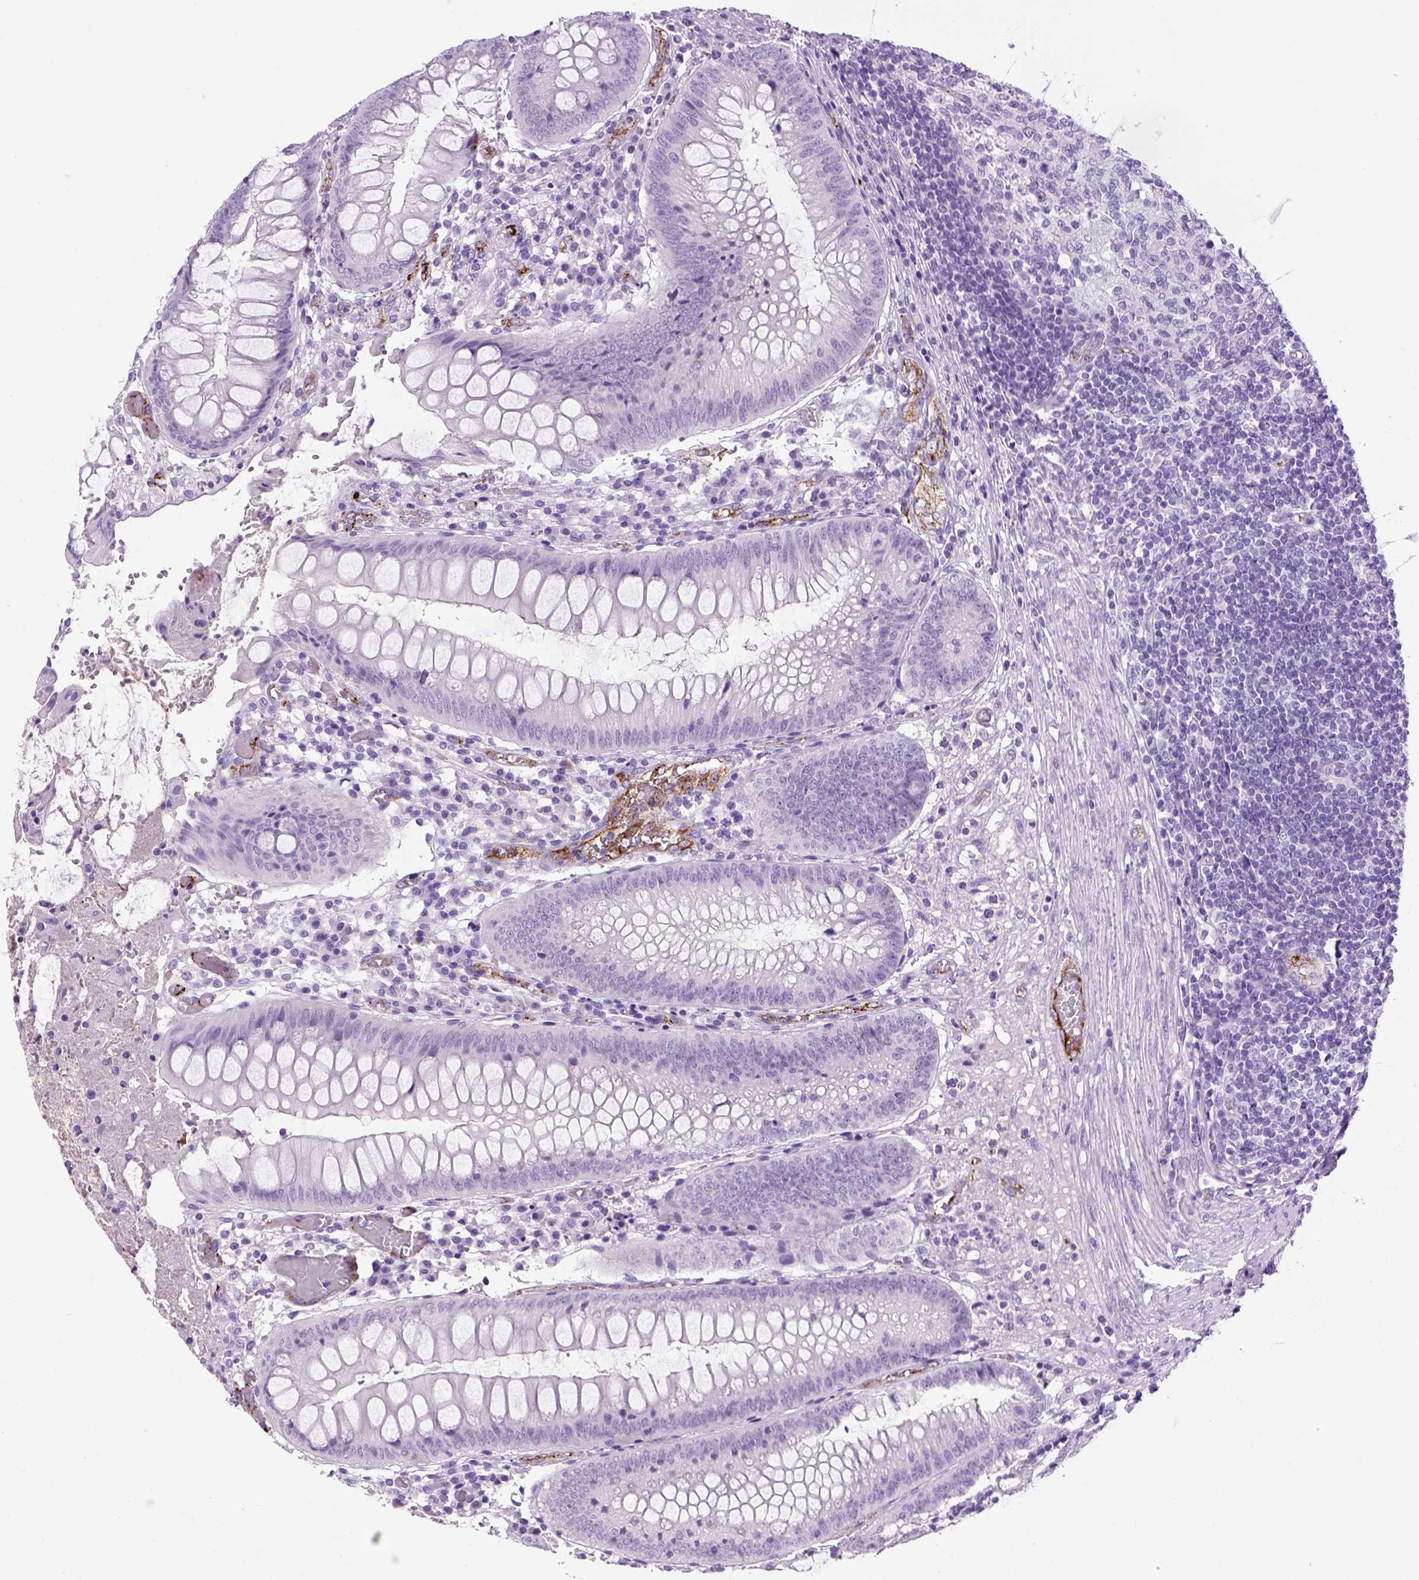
{"staining": {"intensity": "negative", "quantity": "none", "location": "none"}, "tissue": "appendix", "cell_type": "Glandular cells", "image_type": "normal", "snomed": [{"axis": "morphology", "description": "Normal tissue, NOS"}, {"axis": "morphology", "description": "Inflammation, NOS"}, {"axis": "topography", "description": "Appendix"}], "caption": "Immunohistochemical staining of unremarkable human appendix demonstrates no significant expression in glandular cells. Nuclei are stained in blue.", "gene": "VWF", "patient": {"sex": "male", "age": 16}}